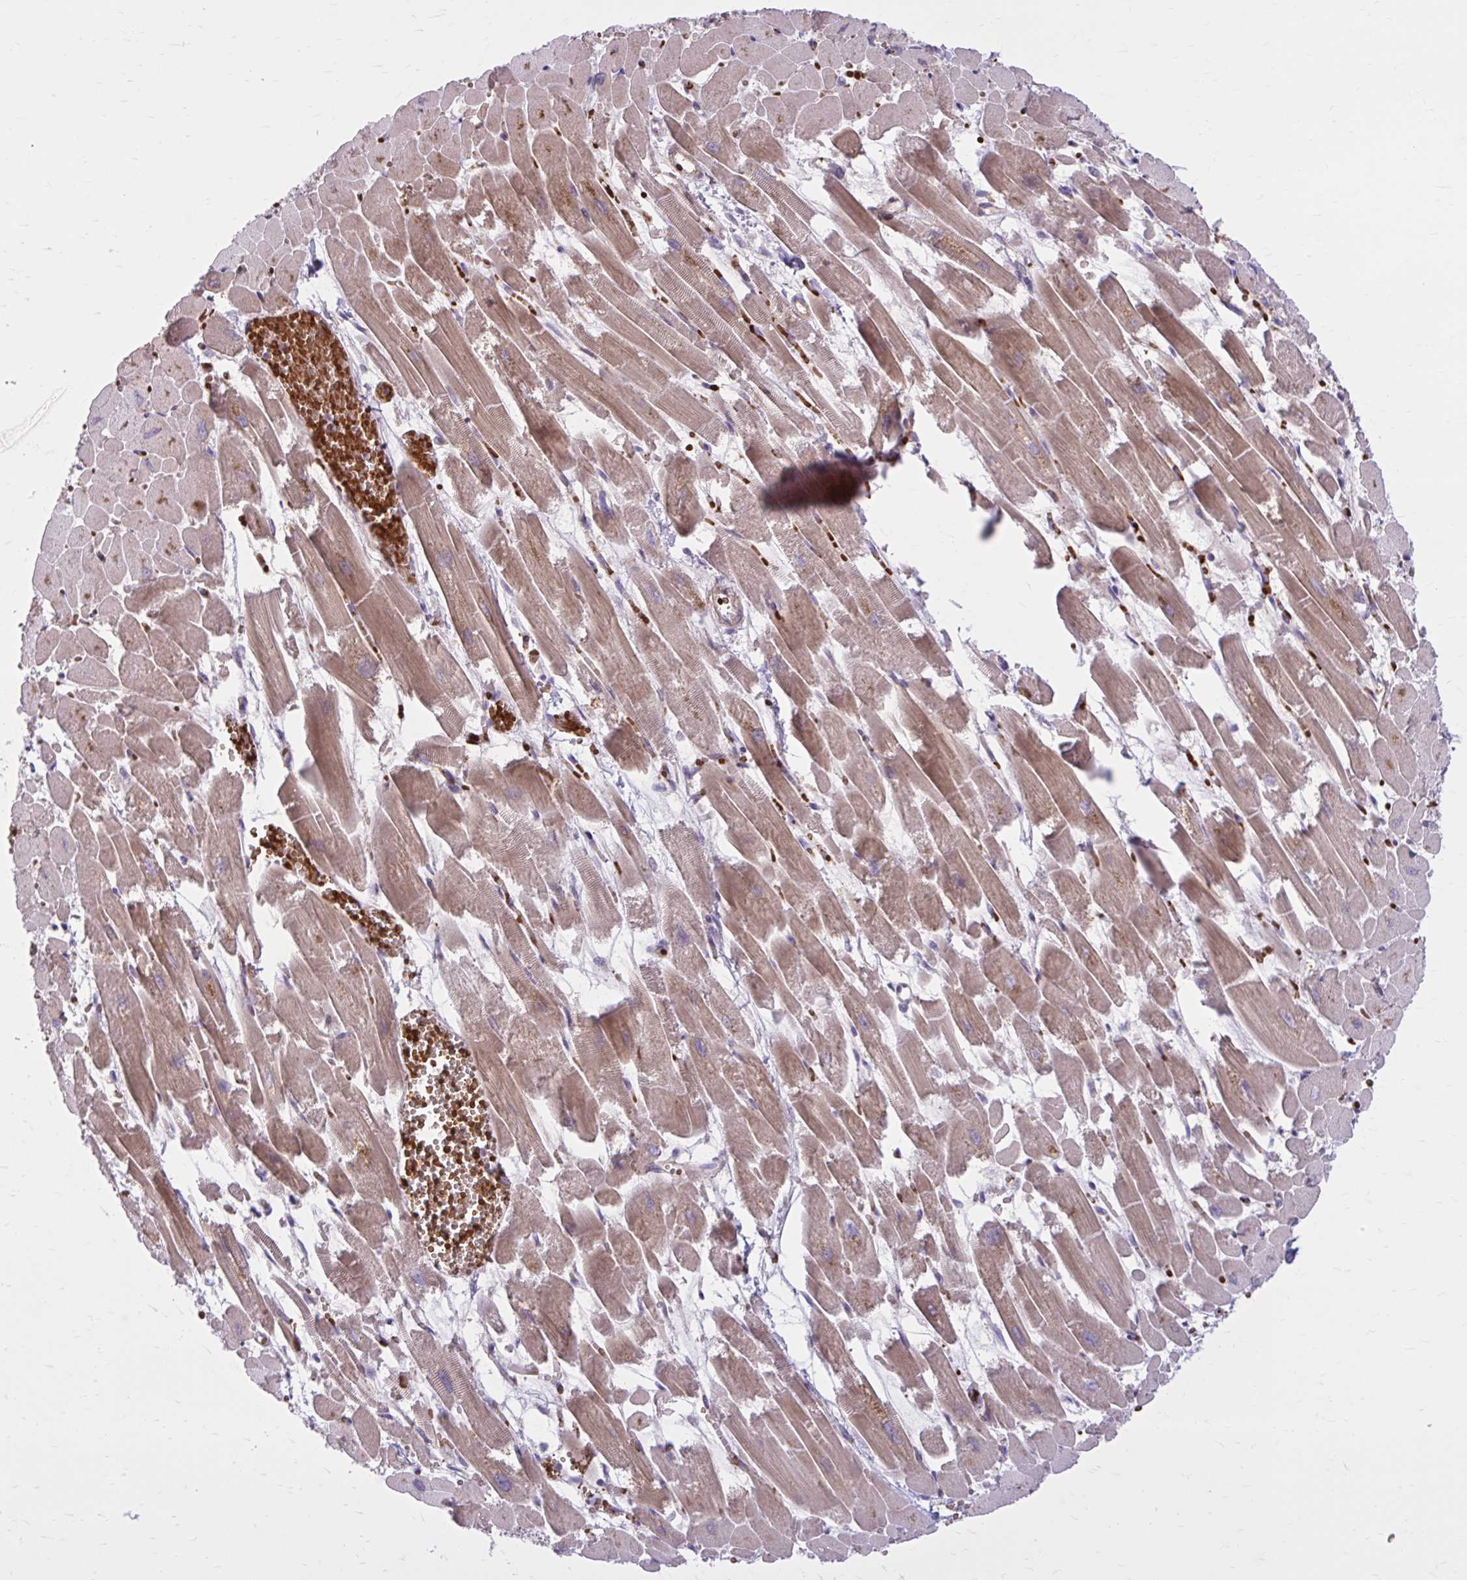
{"staining": {"intensity": "moderate", "quantity": "25%-75%", "location": "cytoplasmic/membranous"}, "tissue": "heart muscle", "cell_type": "Cardiomyocytes", "image_type": "normal", "snomed": [{"axis": "morphology", "description": "Normal tissue, NOS"}, {"axis": "topography", "description": "Heart"}], "caption": "The histopathology image reveals a brown stain indicating the presence of a protein in the cytoplasmic/membranous of cardiomyocytes in heart muscle. The protein of interest is stained brown, and the nuclei are stained in blue (DAB (3,3'-diaminobenzidine) IHC with brightfield microscopy, high magnification).", "gene": "SNF8", "patient": {"sex": "female", "age": 52}}